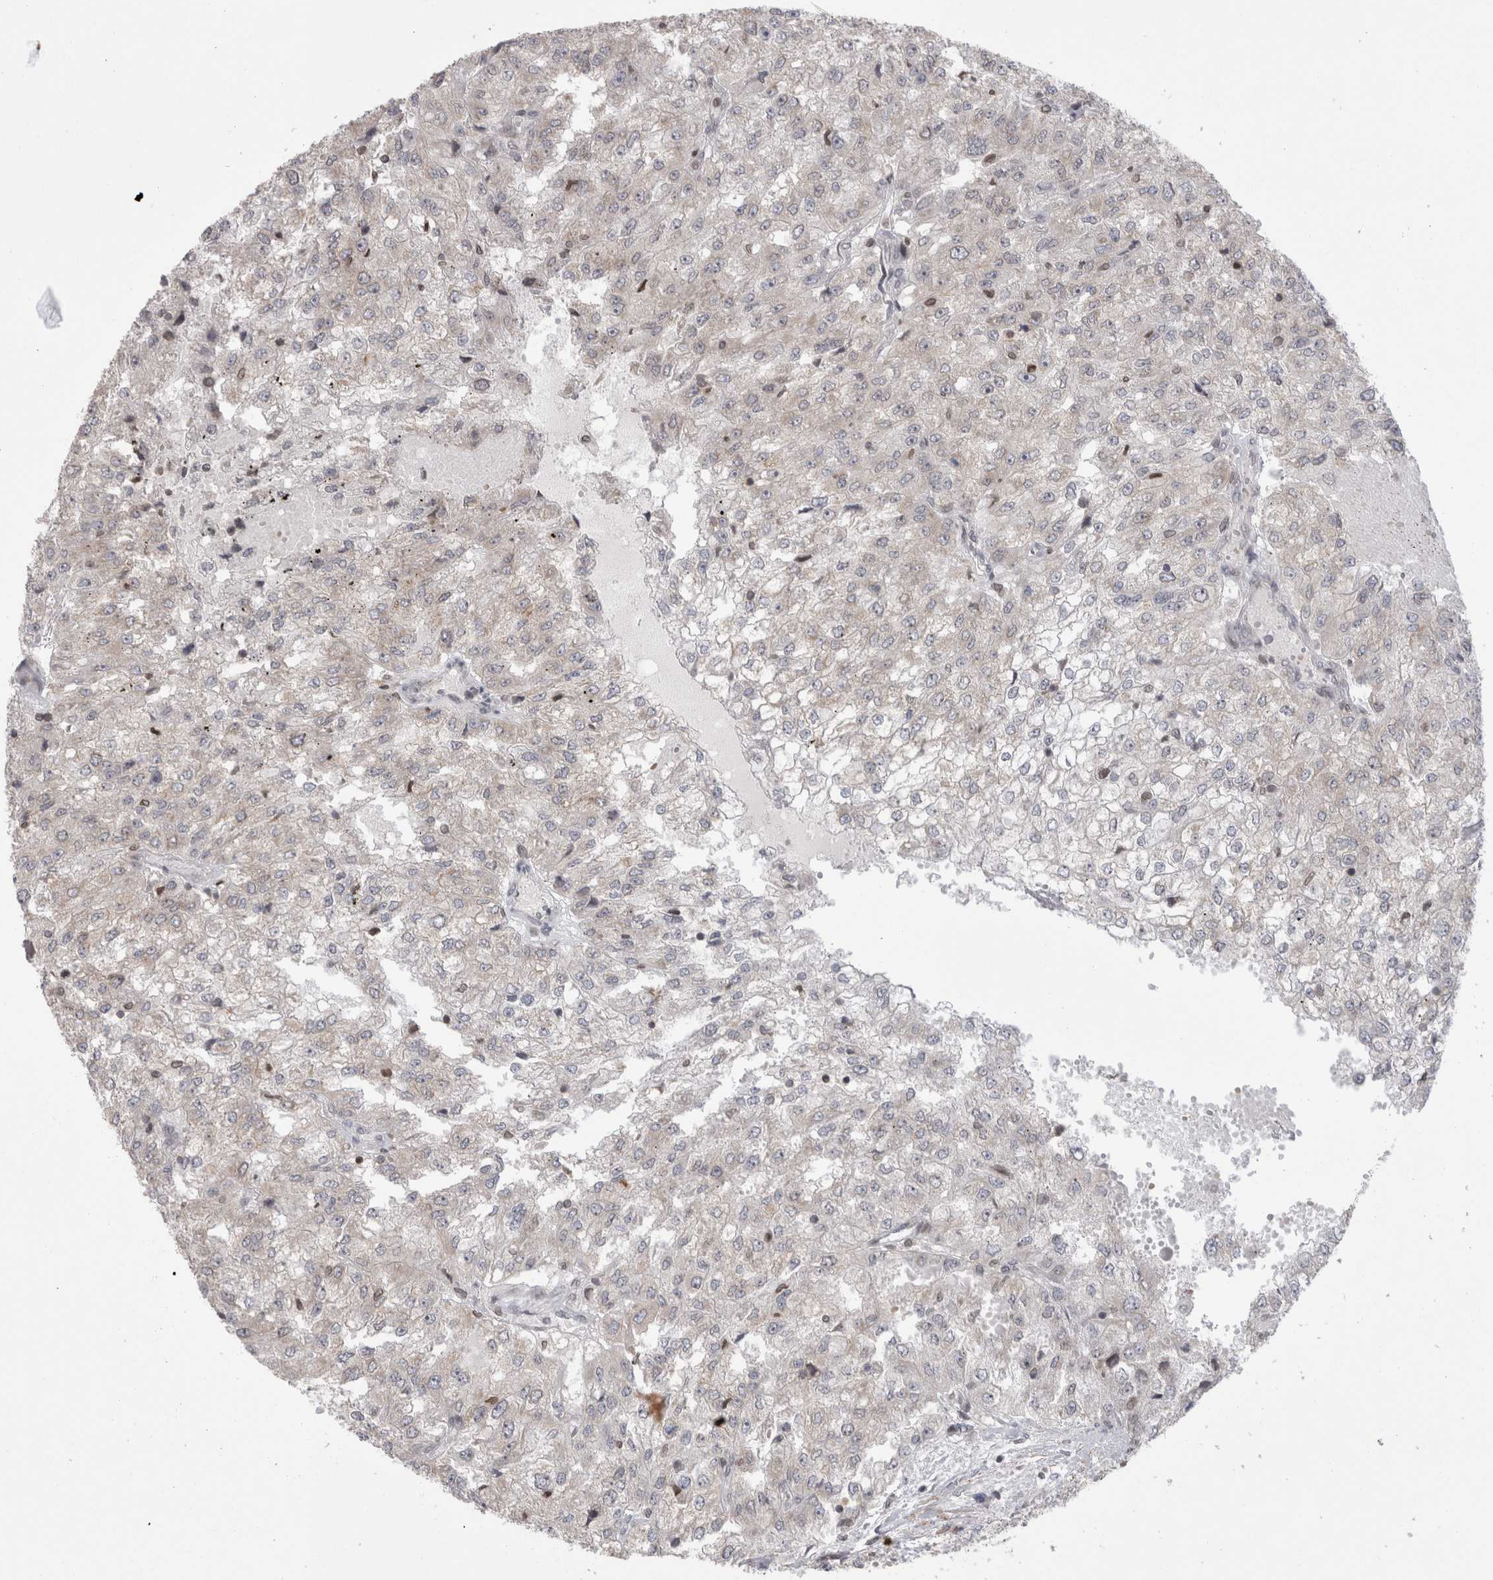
{"staining": {"intensity": "negative", "quantity": "none", "location": "none"}, "tissue": "renal cancer", "cell_type": "Tumor cells", "image_type": "cancer", "snomed": [{"axis": "morphology", "description": "Adenocarcinoma, NOS"}, {"axis": "topography", "description": "Kidney"}], "caption": "IHC histopathology image of human adenocarcinoma (renal) stained for a protein (brown), which demonstrates no staining in tumor cells.", "gene": "DARS2", "patient": {"sex": "female", "age": 54}}